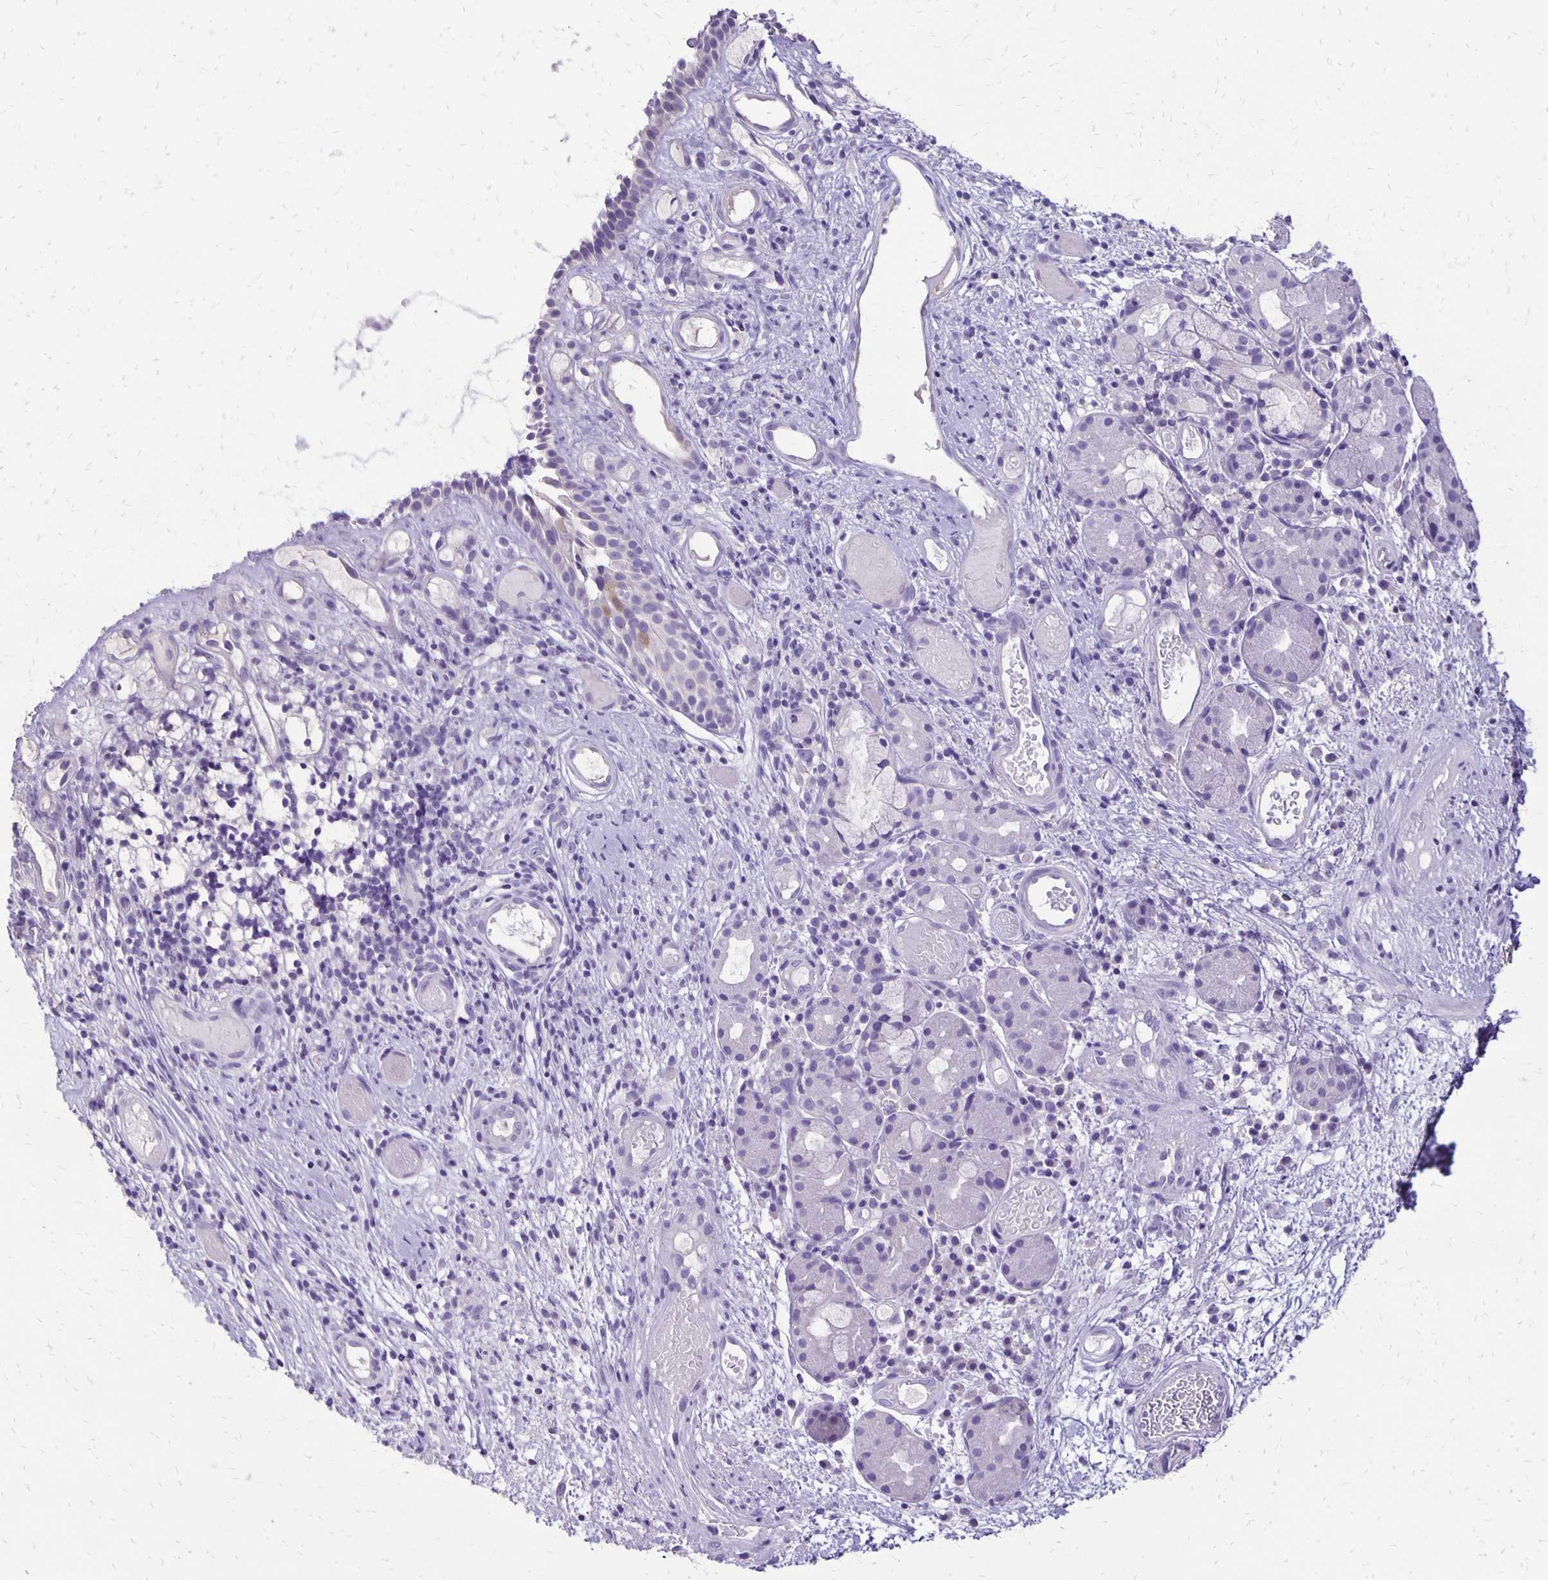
{"staining": {"intensity": "moderate", "quantity": "25%-75%", "location": "cytoplasmic/membranous"}, "tissue": "nasopharynx", "cell_type": "Respiratory epithelial cells", "image_type": "normal", "snomed": [{"axis": "morphology", "description": "Normal tissue, NOS"}, {"axis": "morphology", "description": "Inflammation, NOS"}, {"axis": "topography", "description": "Nasopharynx"}], "caption": "Unremarkable nasopharynx shows moderate cytoplasmic/membranous expression in about 25%-75% of respiratory epithelial cells The staining was performed using DAB (3,3'-diaminobenzidine) to visualize the protein expression in brown, while the nuclei were stained in blue with hematoxylin (Magnification: 20x)..", "gene": "ANKRD45", "patient": {"sex": "male", "age": 54}}